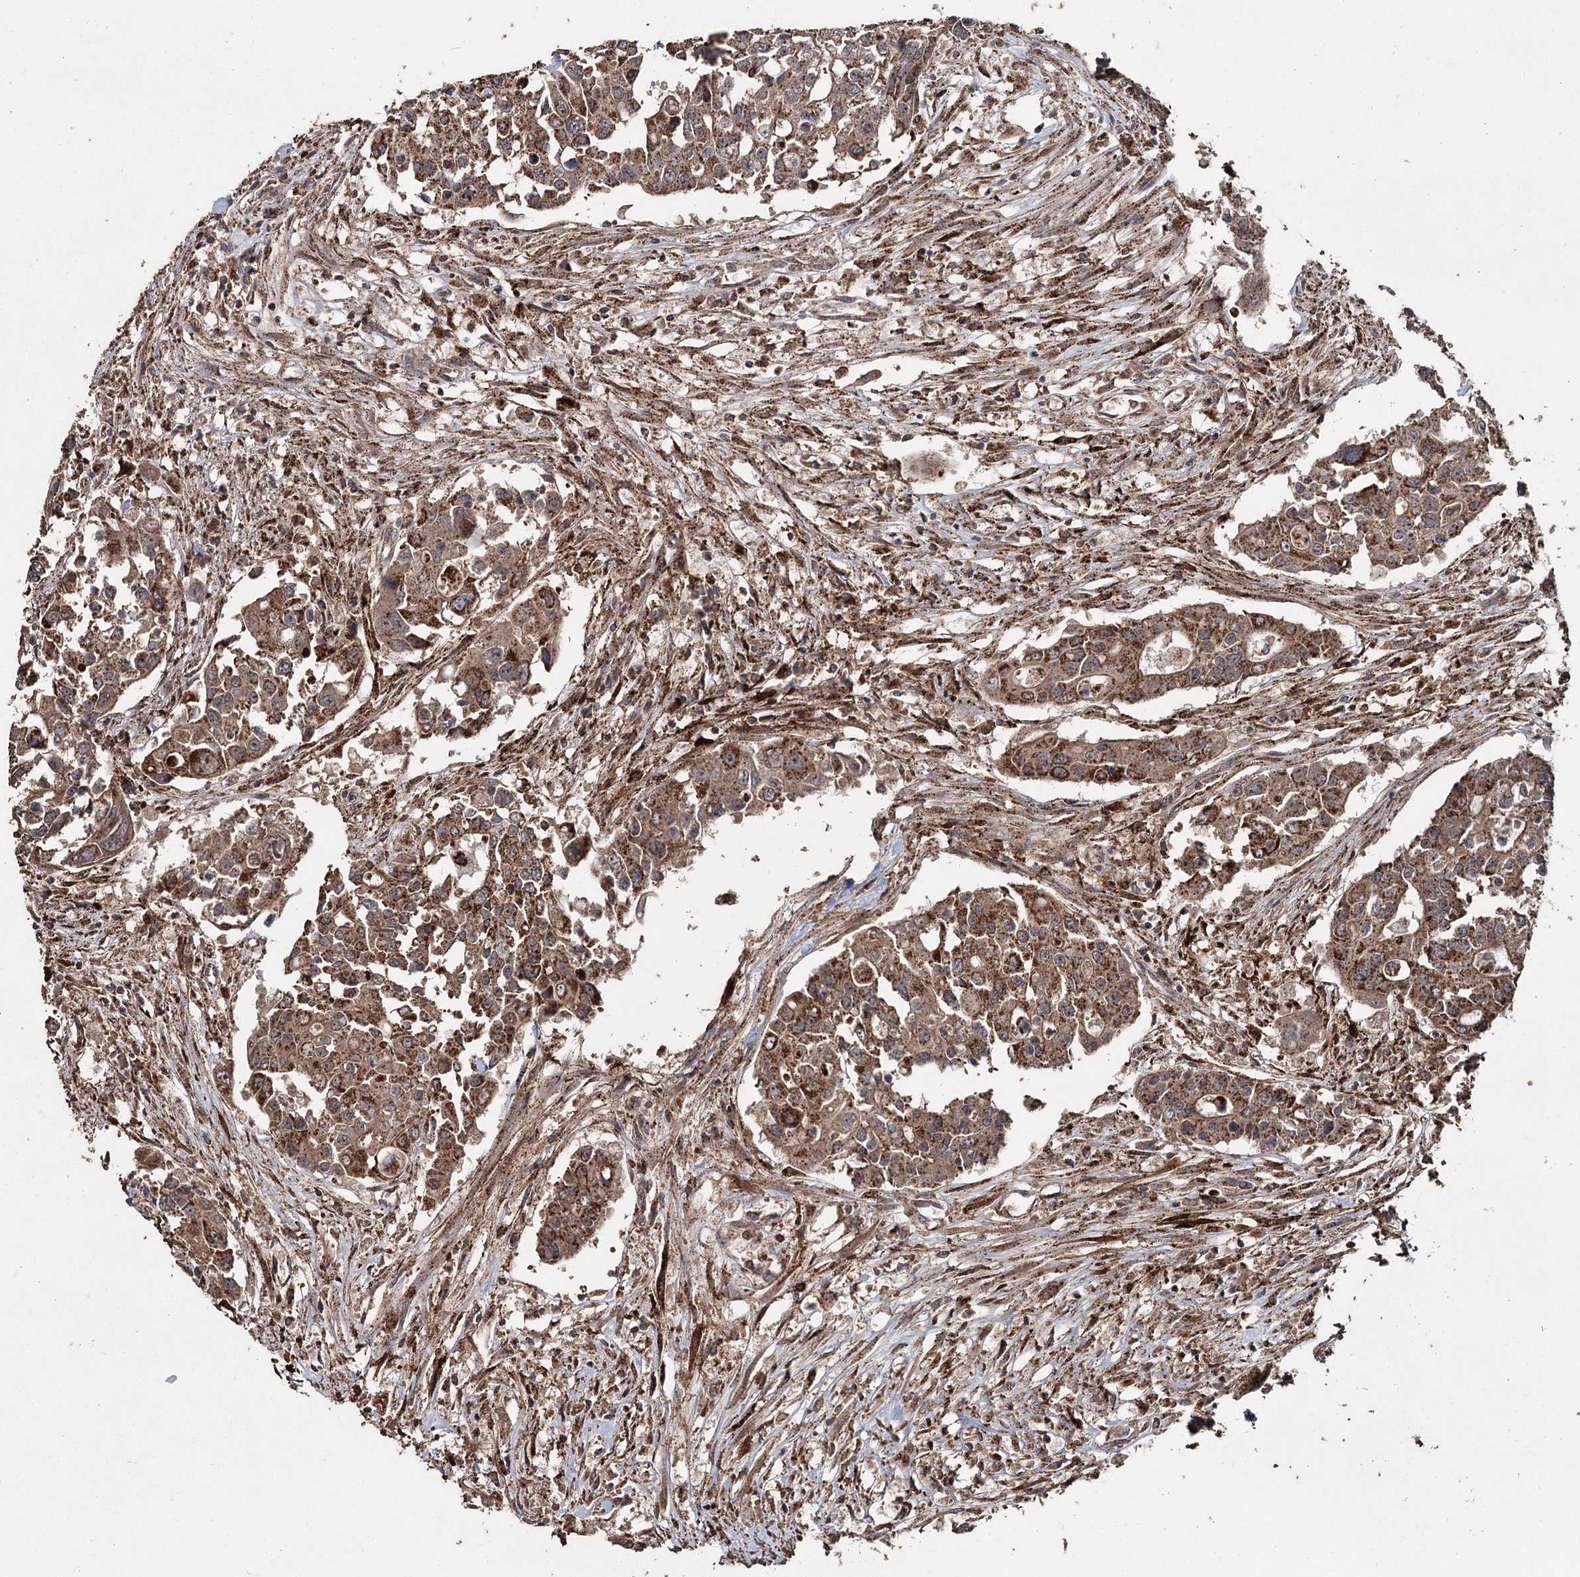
{"staining": {"intensity": "moderate", "quantity": ">75%", "location": "cytoplasmic/membranous"}, "tissue": "colorectal cancer", "cell_type": "Tumor cells", "image_type": "cancer", "snomed": [{"axis": "morphology", "description": "Adenocarcinoma, NOS"}, {"axis": "topography", "description": "Colon"}], "caption": "Moderate cytoplasmic/membranous protein positivity is seen in about >75% of tumor cells in colorectal adenocarcinoma.", "gene": "SLF2", "patient": {"sex": "male", "age": 77}}